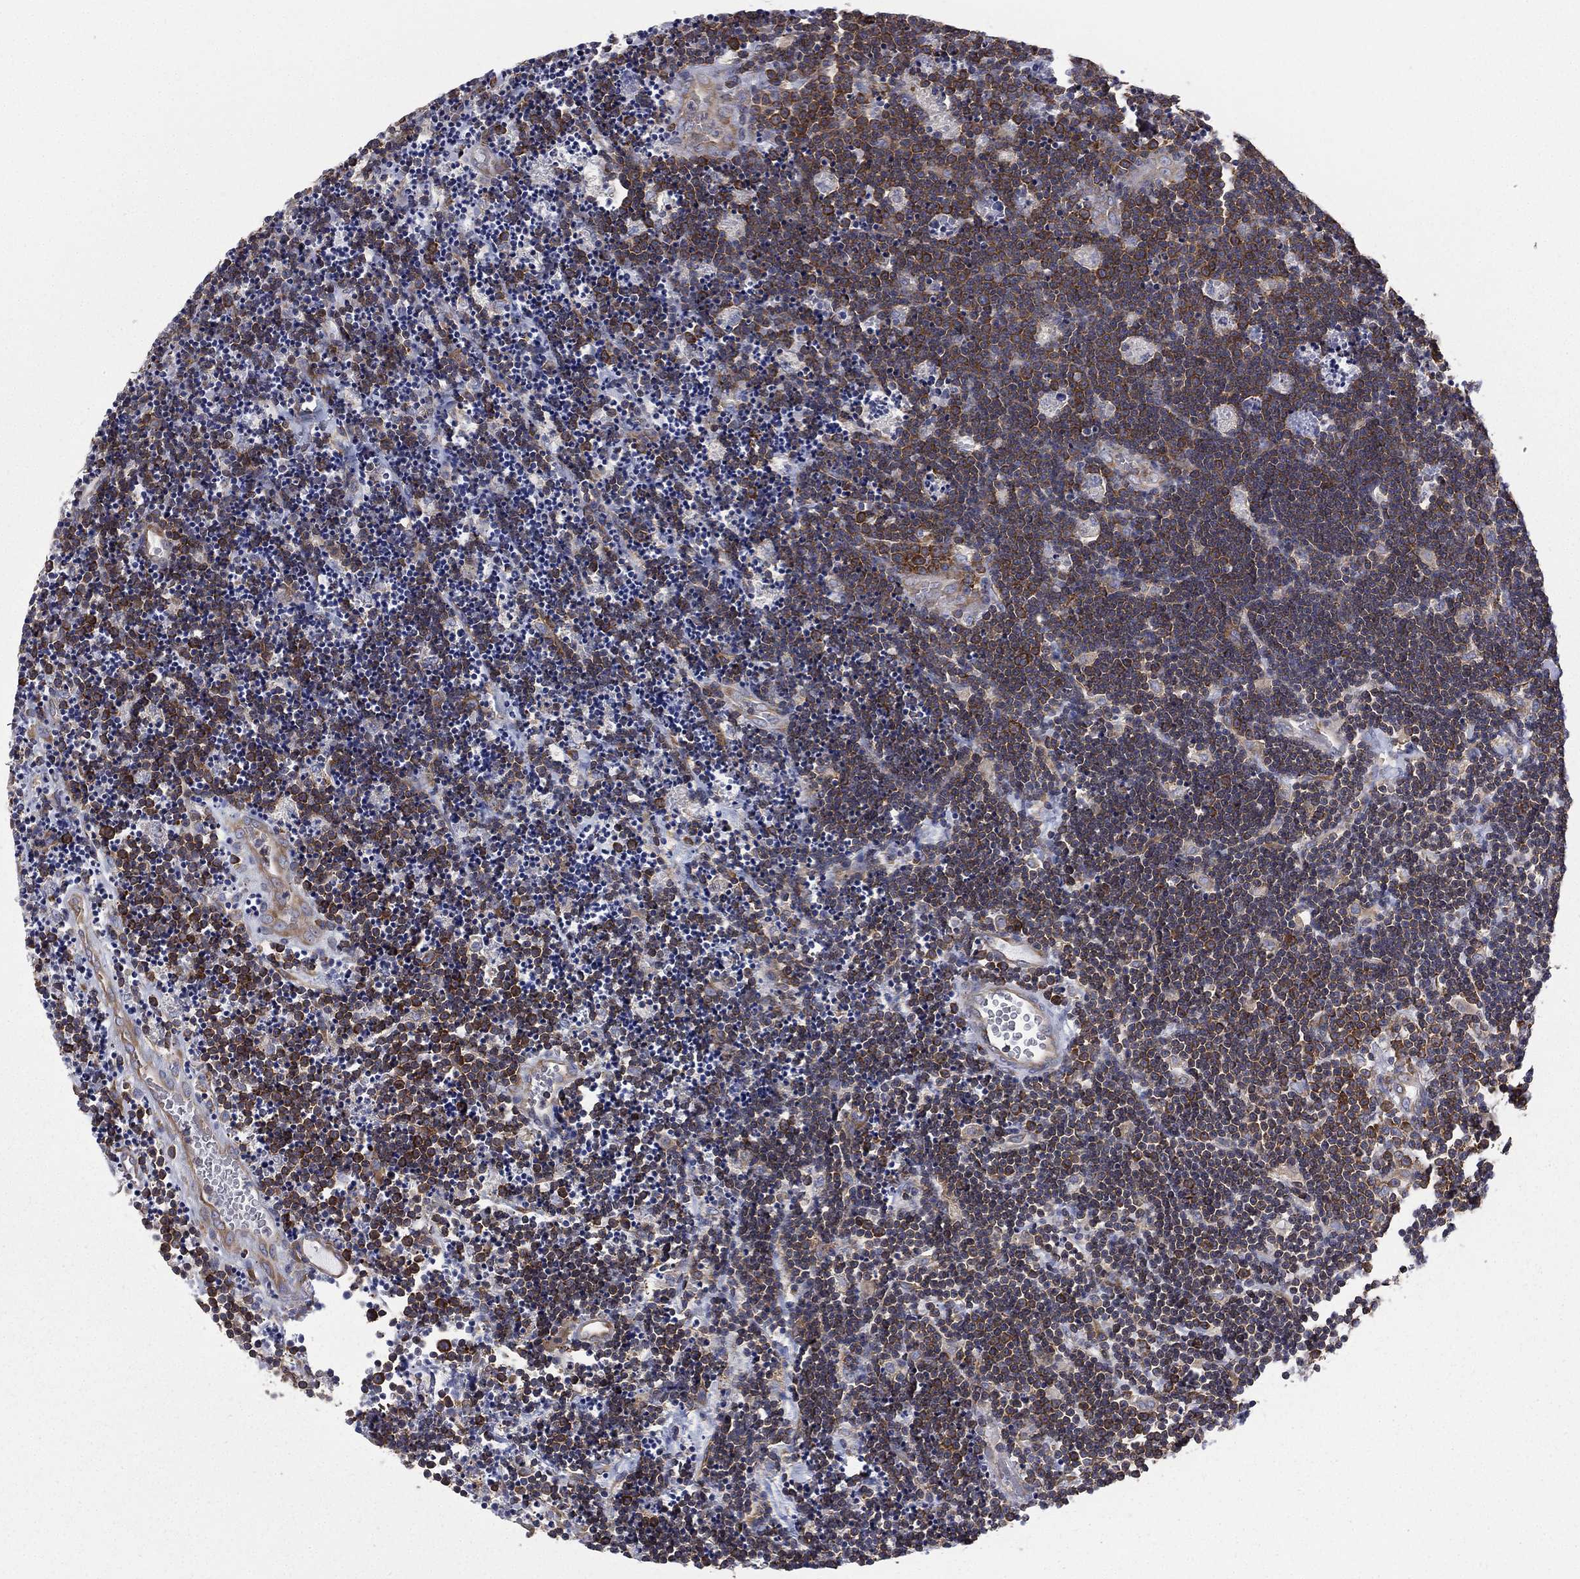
{"staining": {"intensity": "moderate", "quantity": "<25%", "location": "cytoplasmic/membranous"}, "tissue": "lymphoma", "cell_type": "Tumor cells", "image_type": "cancer", "snomed": [{"axis": "morphology", "description": "Malignant lymphoma, non-Hodgkin's type, Low grade"}, {"axis": "topography", "description": "Brain"}], "caption": "Immunohistochemistry (IHC) staining of malignant lymphoma, non-Hodgkin's type (low-grade), which reveals low levels of moderate cytoplasmic/membranous staining in about <25% of tumor cells indicating moderate cytoplasmic/membranous protein positivity. The staining was performed using DAB (3,3'-diaminobenzidine) (brown) for protein detection and nuclei were counterstained in hematoxylin (blue).", "gene": "FARSA", "patient": {"sex": "female", "age": 66}}